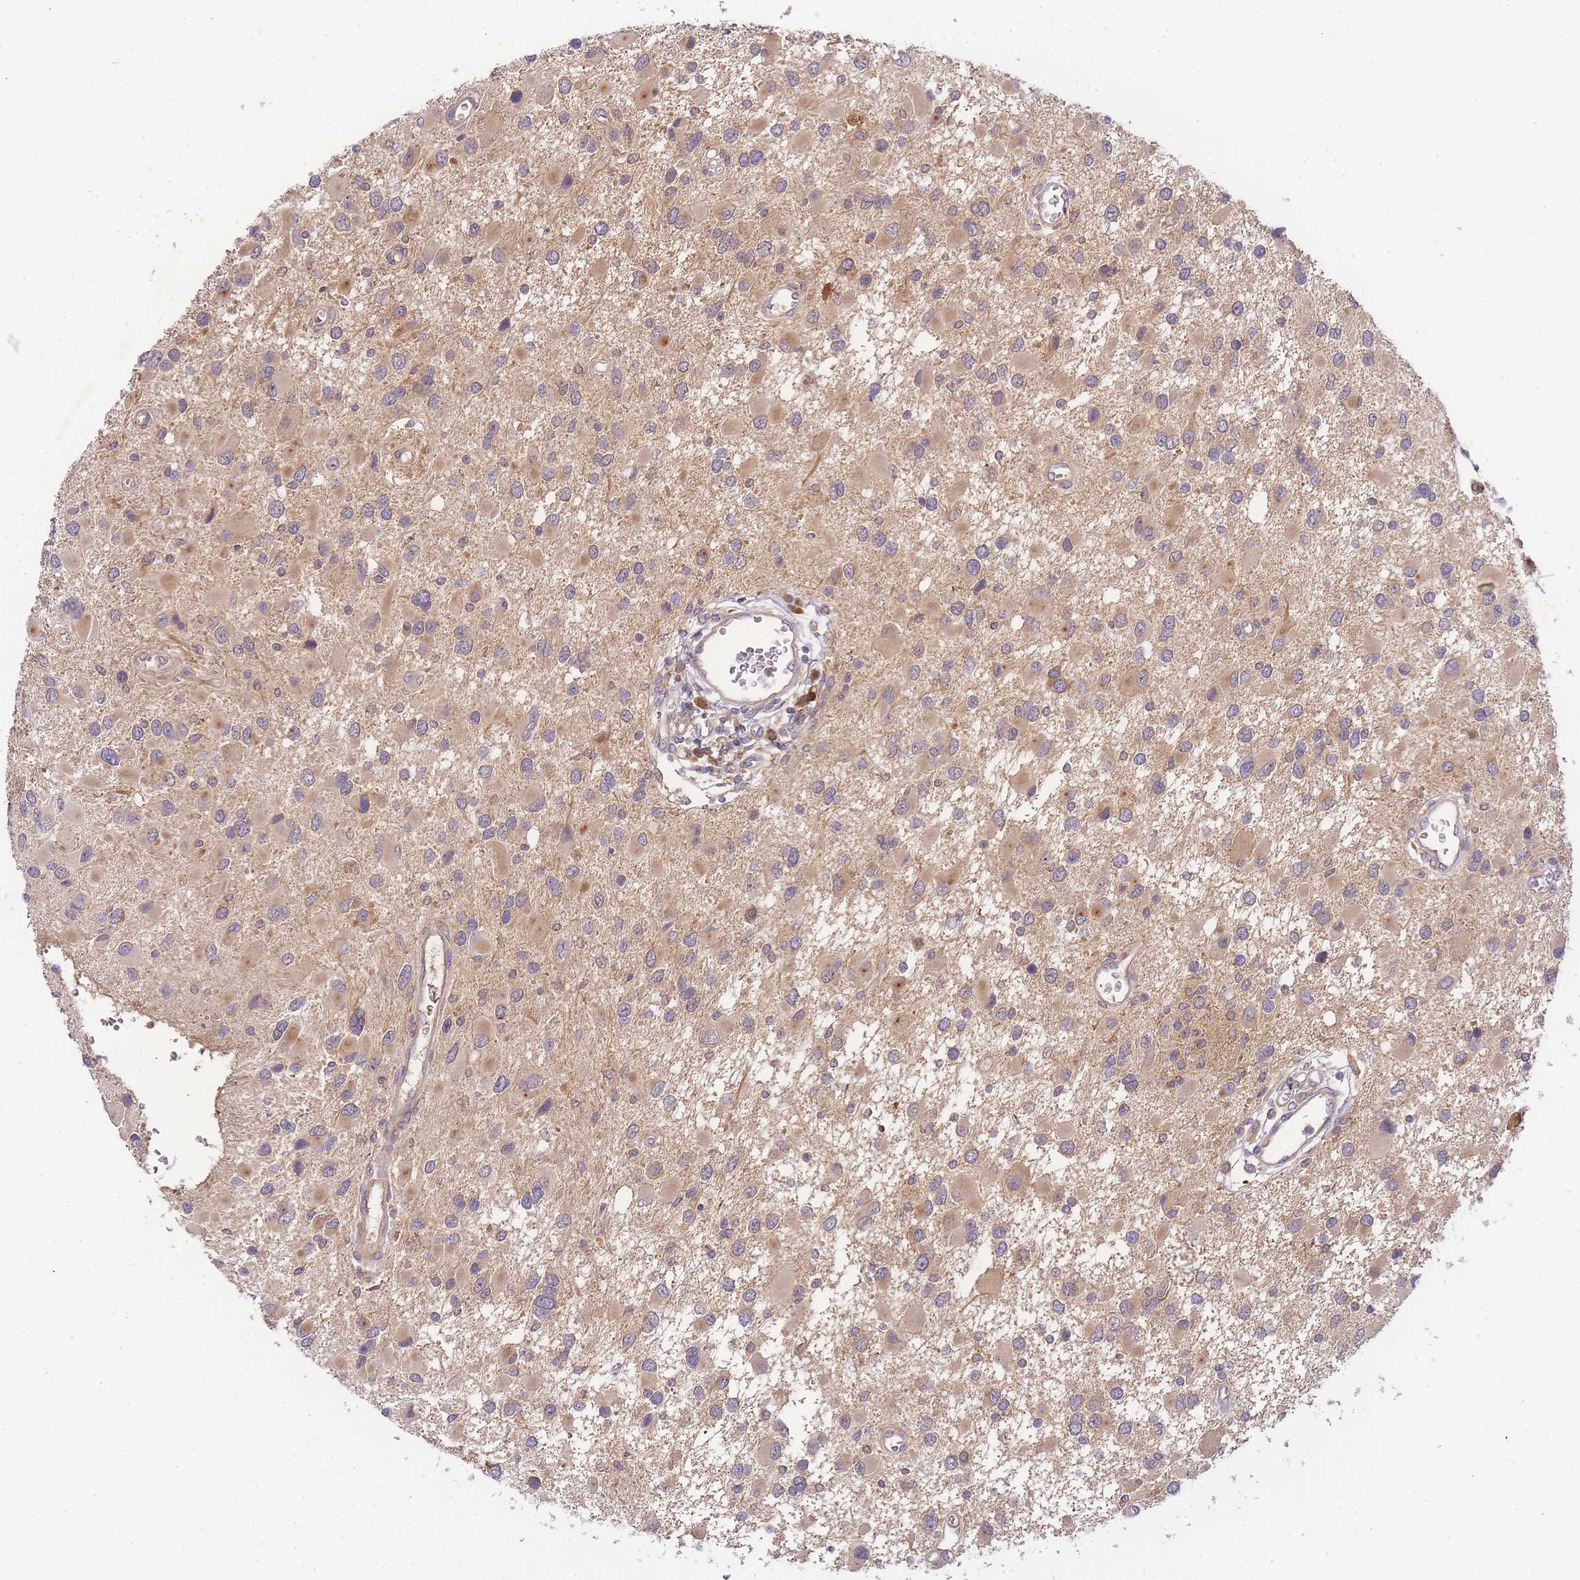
{"staining": {"intensity": "weak", "quantity": ">75%", "location": "cytoplasmic/membranous"}, "tissue": "glioma", "cell_type": "Tumor cells", "image_type": "cancer", "snomed": [{"axis": "morphology", "description": "Glioma, malignant, High grade"}, {"axis": "topography", "description": "Brain"}], "caption": "Glioma was stained to show a protein in brown. There is low levels of weak cytoplasmic/membranous staining in approximately >75% of tumor cells.", "gene": "ZNF577", "patient": {"sex": "male", "age": 53}}